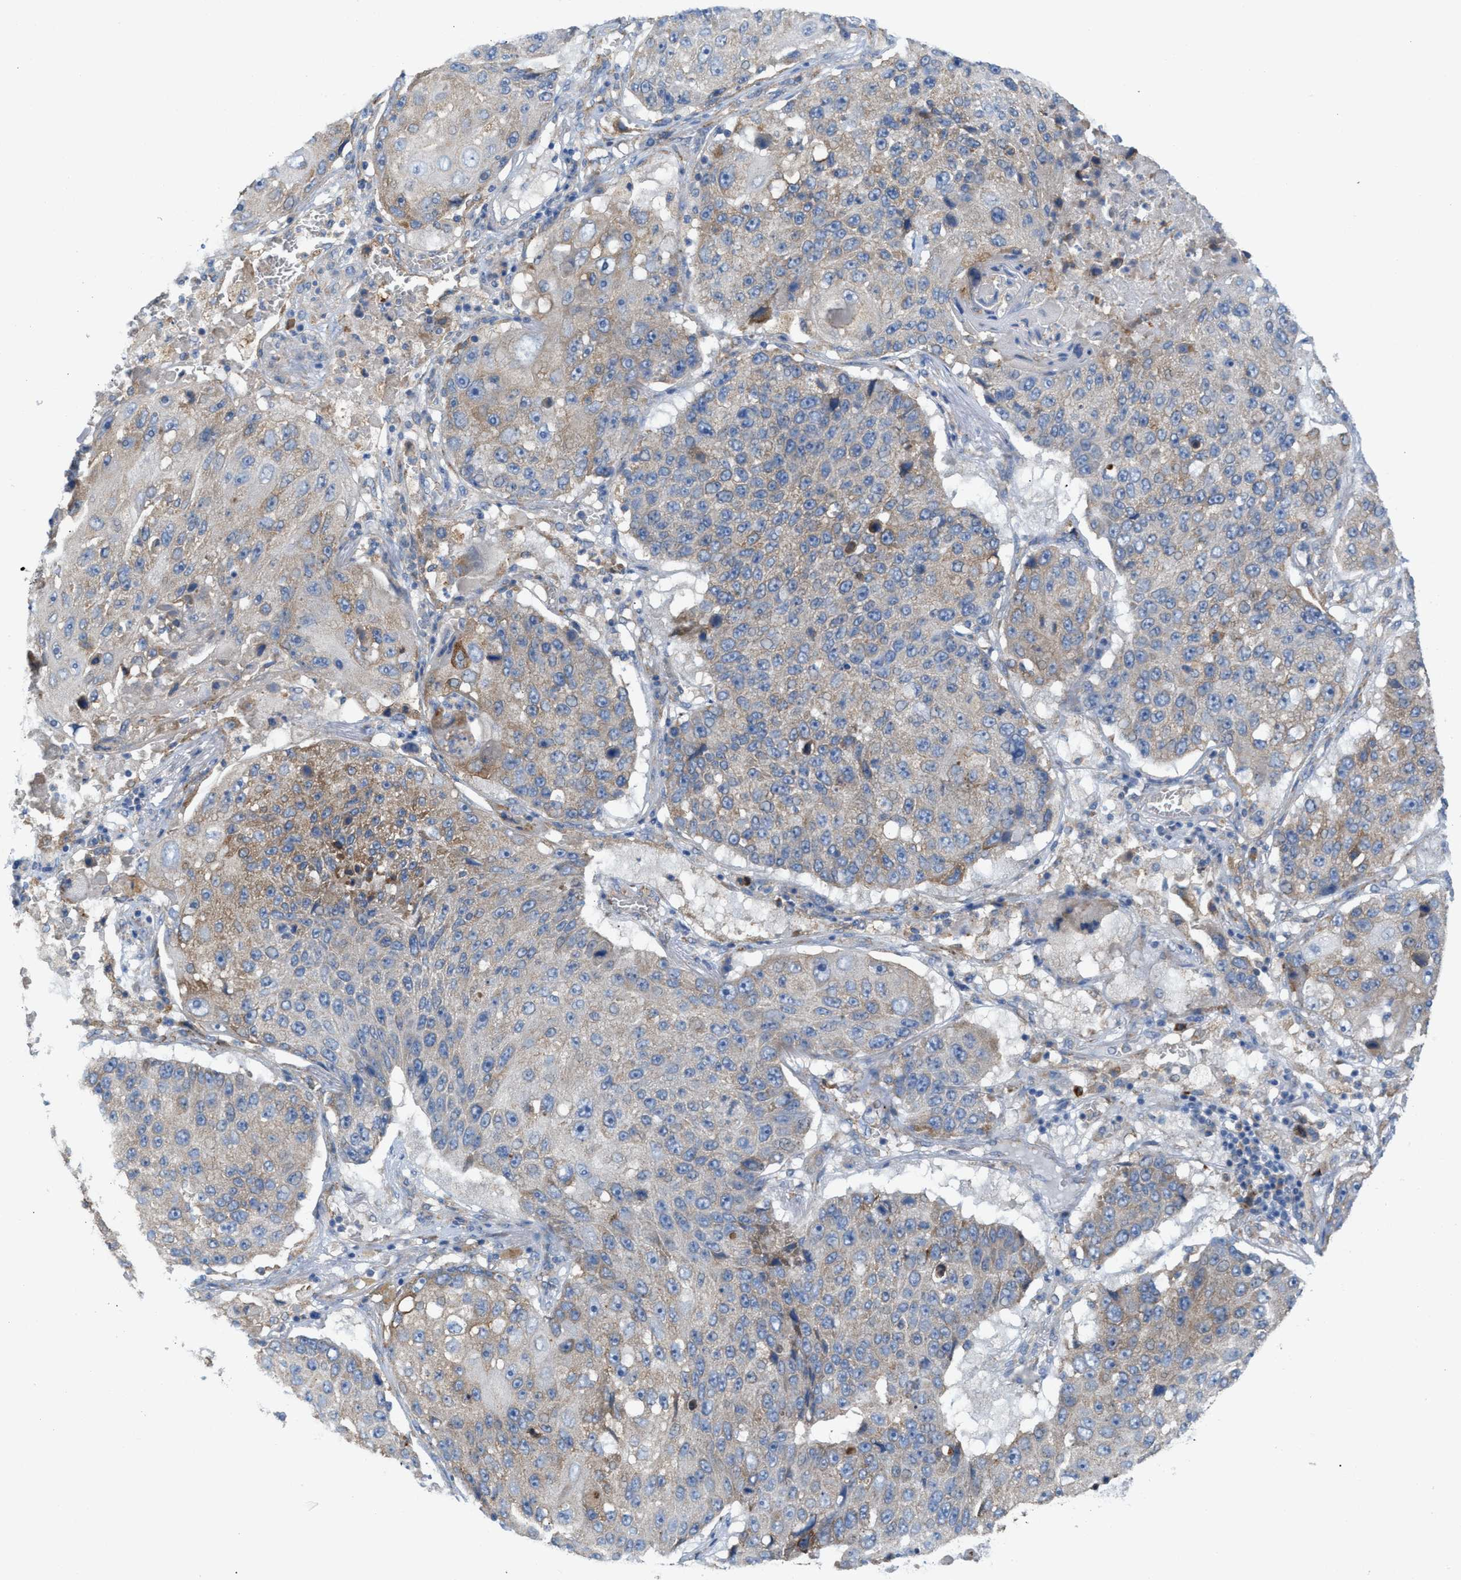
{"staining": {"intensity": "weak", "quantity": "25%-75%", "location": "cytoplasmic/membranous"}, "tissue": "lung cancer", "cell_type": "Tumor cells", "image_type": "cancer", "snomed": [{"axis": "morphology", "description": "Squamous cell carcinoma, NOS"}, {"axis": "topography", "description": "Lung"}], "caption": "A brown stain shows weak cytoplasmic/membranous positivity of a protein in lung squamous cell carcinoma tumor cells.", "gene": "DYNC2I1", "patient": {"sex": "male", "age": 61}}